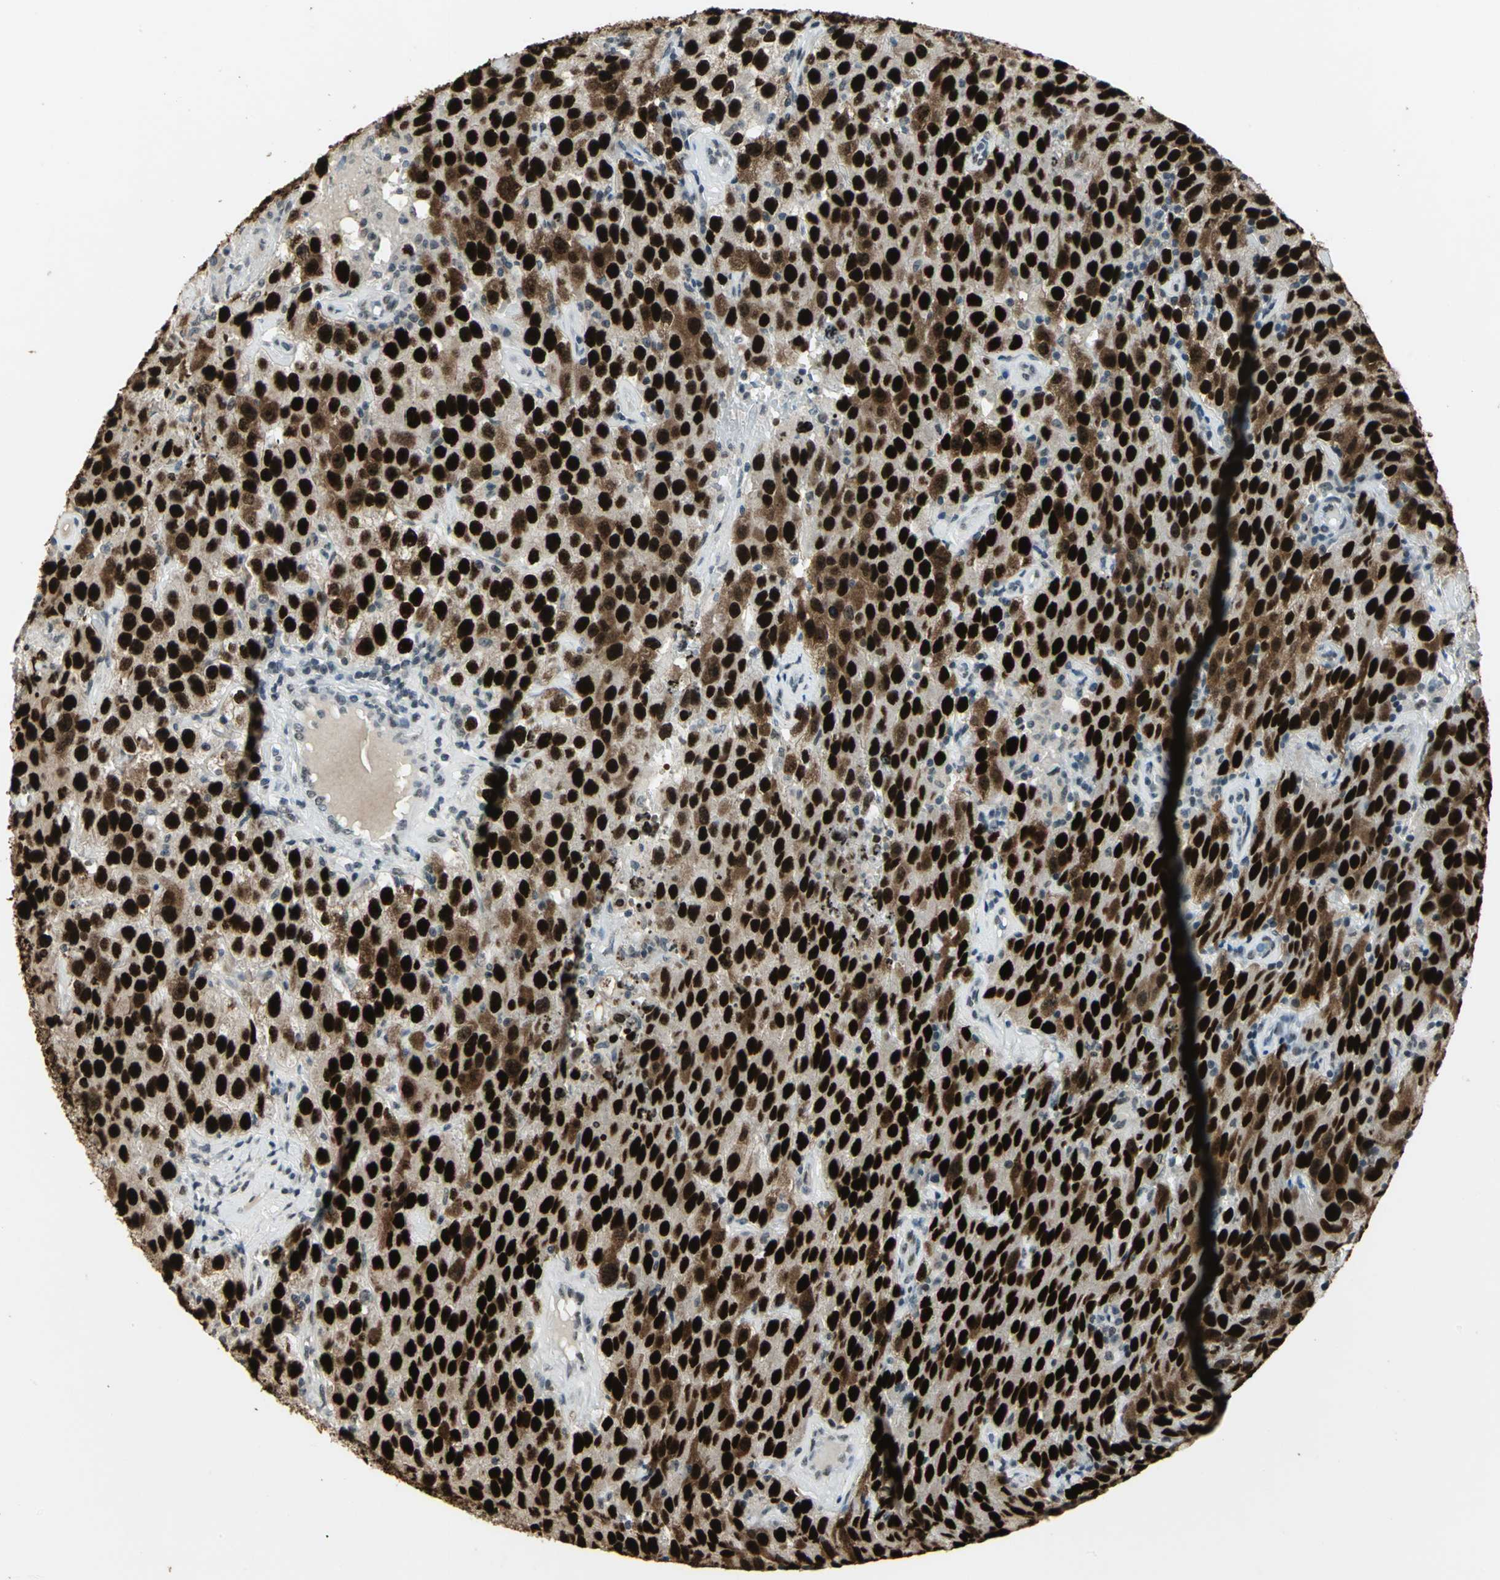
{"staining": {"intensity": "strong", "quantity": ">75%", "location": "nuclear"}, "tissue": "testis cancer", "cell_type": "Tumor cells", "image_type": "cancer", "snomed": [{"axis": "morphology", "description": "Seminoma, NOS"}, {"axis": "topography", "description": "Testis"}], "caption": "Immunohistochemistry photomicrograph of human testis cancer (seminoma) stained for a protein (brown), which shows high levels of strong nuclear expression in approximately >75% of tumor cells.", "gene": "CBX3", "patient": {"sex": "male", "age": 52}}